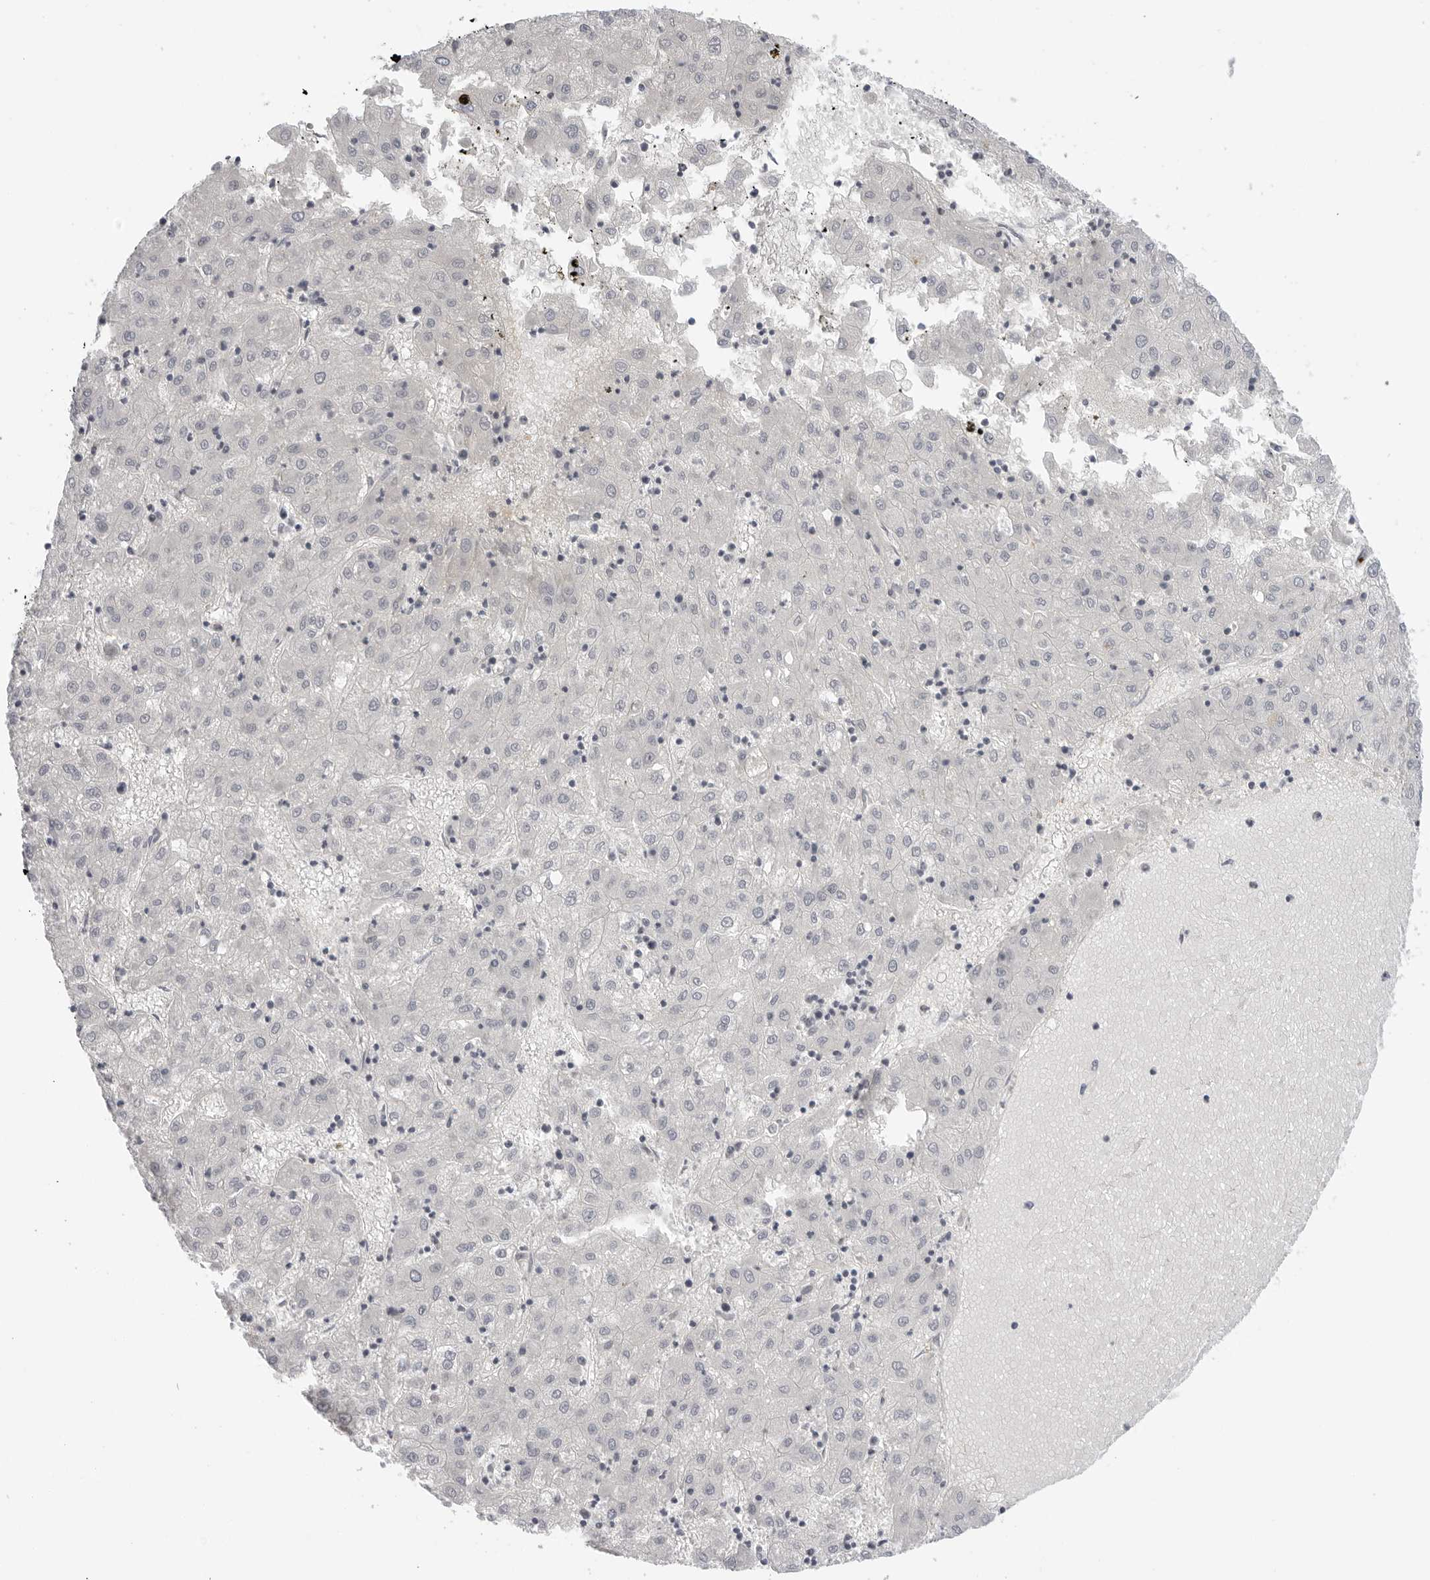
{"staining": {"intensity": "negative", "quantity": "none", "location": "none"}, "tissue": "liver cancer", "cell_type": "Tumor cells", "image_type": "cancer", "snomed": [{"axis": "morphology", "description": "Carcinoma, Hepatocellular, NOS"}, {"axis": "topography", "description": "Liver"}], "caption": "A micrograph of human liver cancer is negative for staining in tumor cells.", "gene": "SUGCT", "patient": {"sex": "male", "age": 72}}